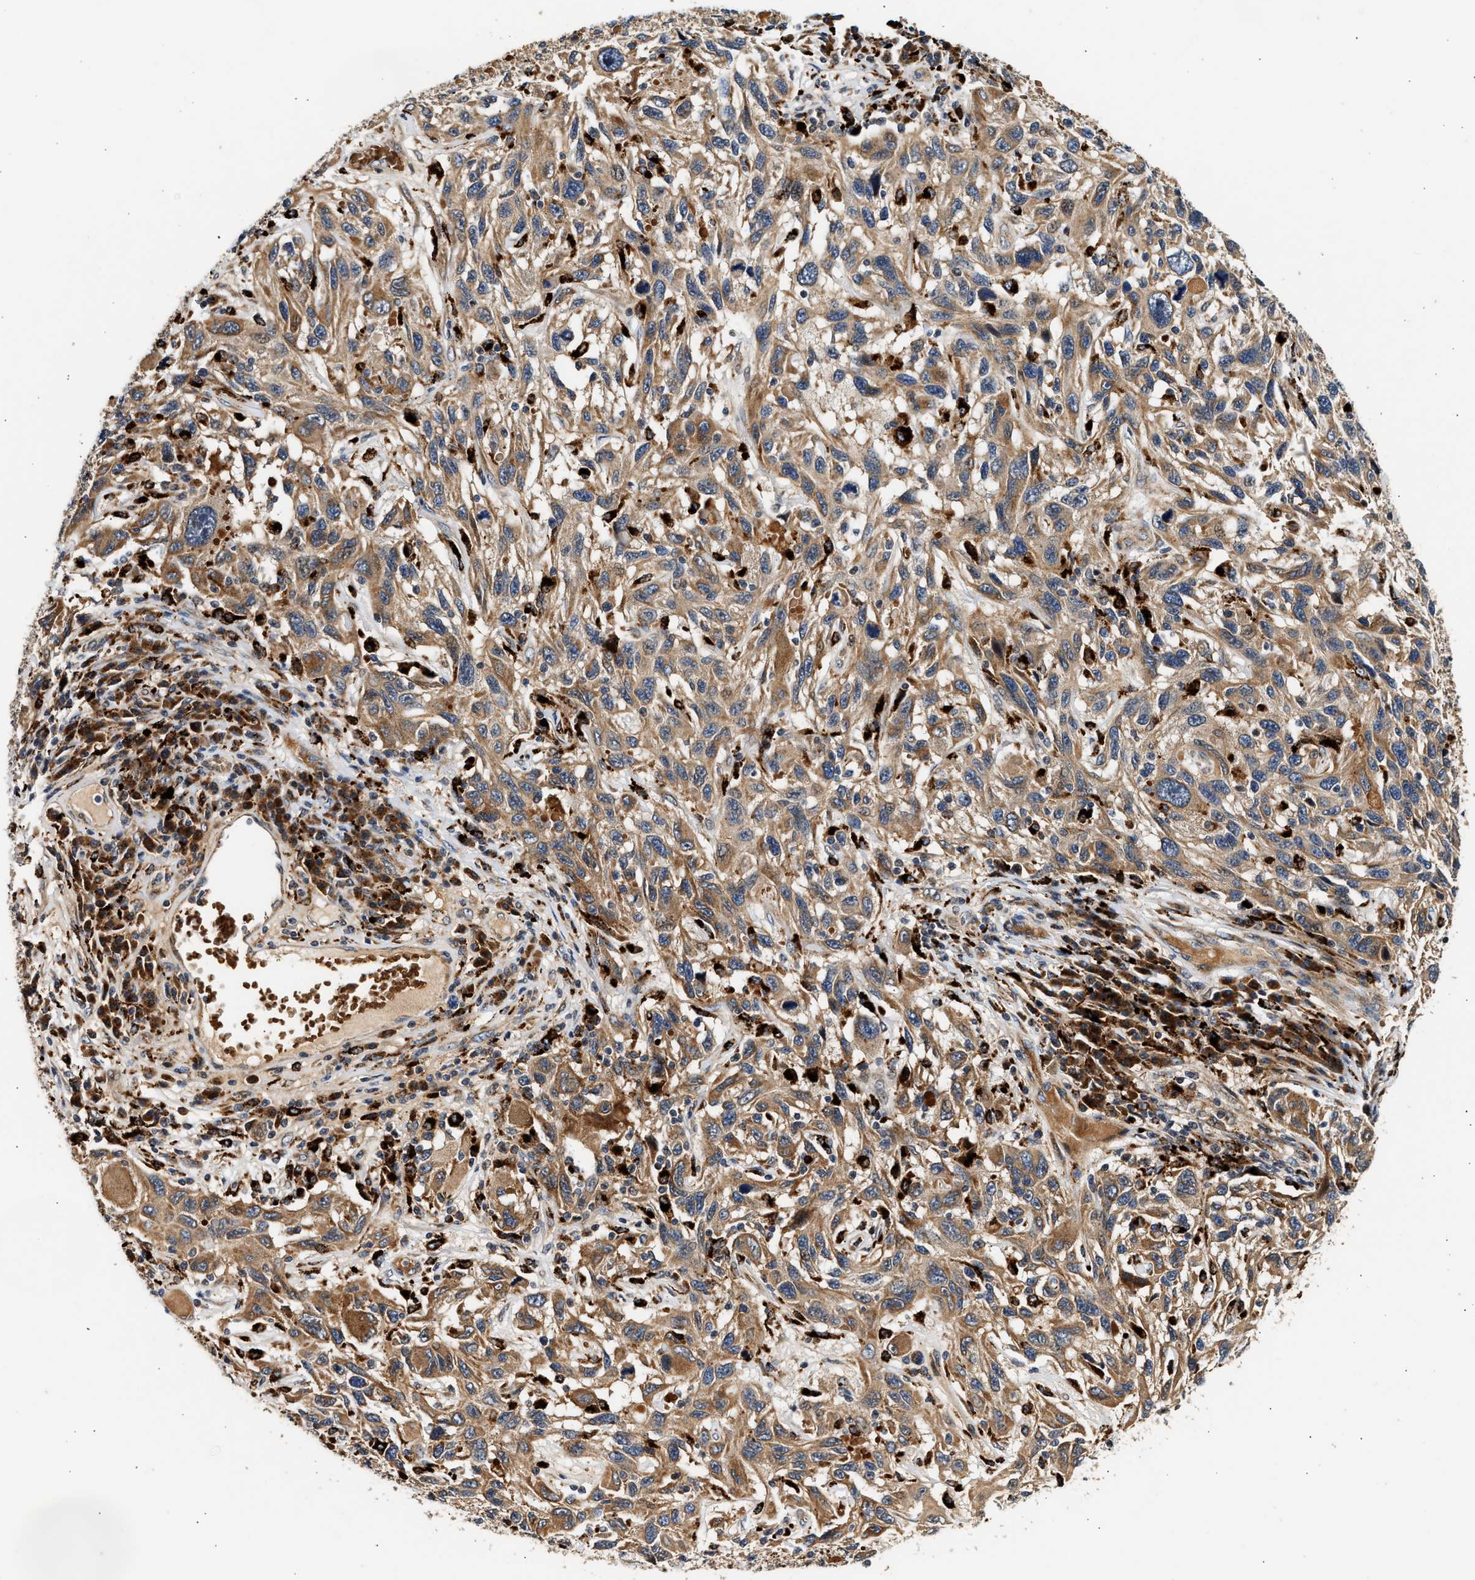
{"staining": {"intensity": "moderate", "quantity": ">75%", "location": "cytoplasmic/membranous"}, "tissue": "melanoma", "cell_type": "Tumor cells", "image_type": "cancer", "snomed": [{"axis": "morphology", "description": "Malignant melanoma, NOS"}, {"axis": "topography", "description": "Skin"}], "caption": "This is an image of immunohistochemistry (IHC) staining of malignant melanoma, which shows moderate positivity in the cytoplasmic/membranous of tumor cells.", "gene": "PLD3", "patient": {"sex": "male", "age": 53}}